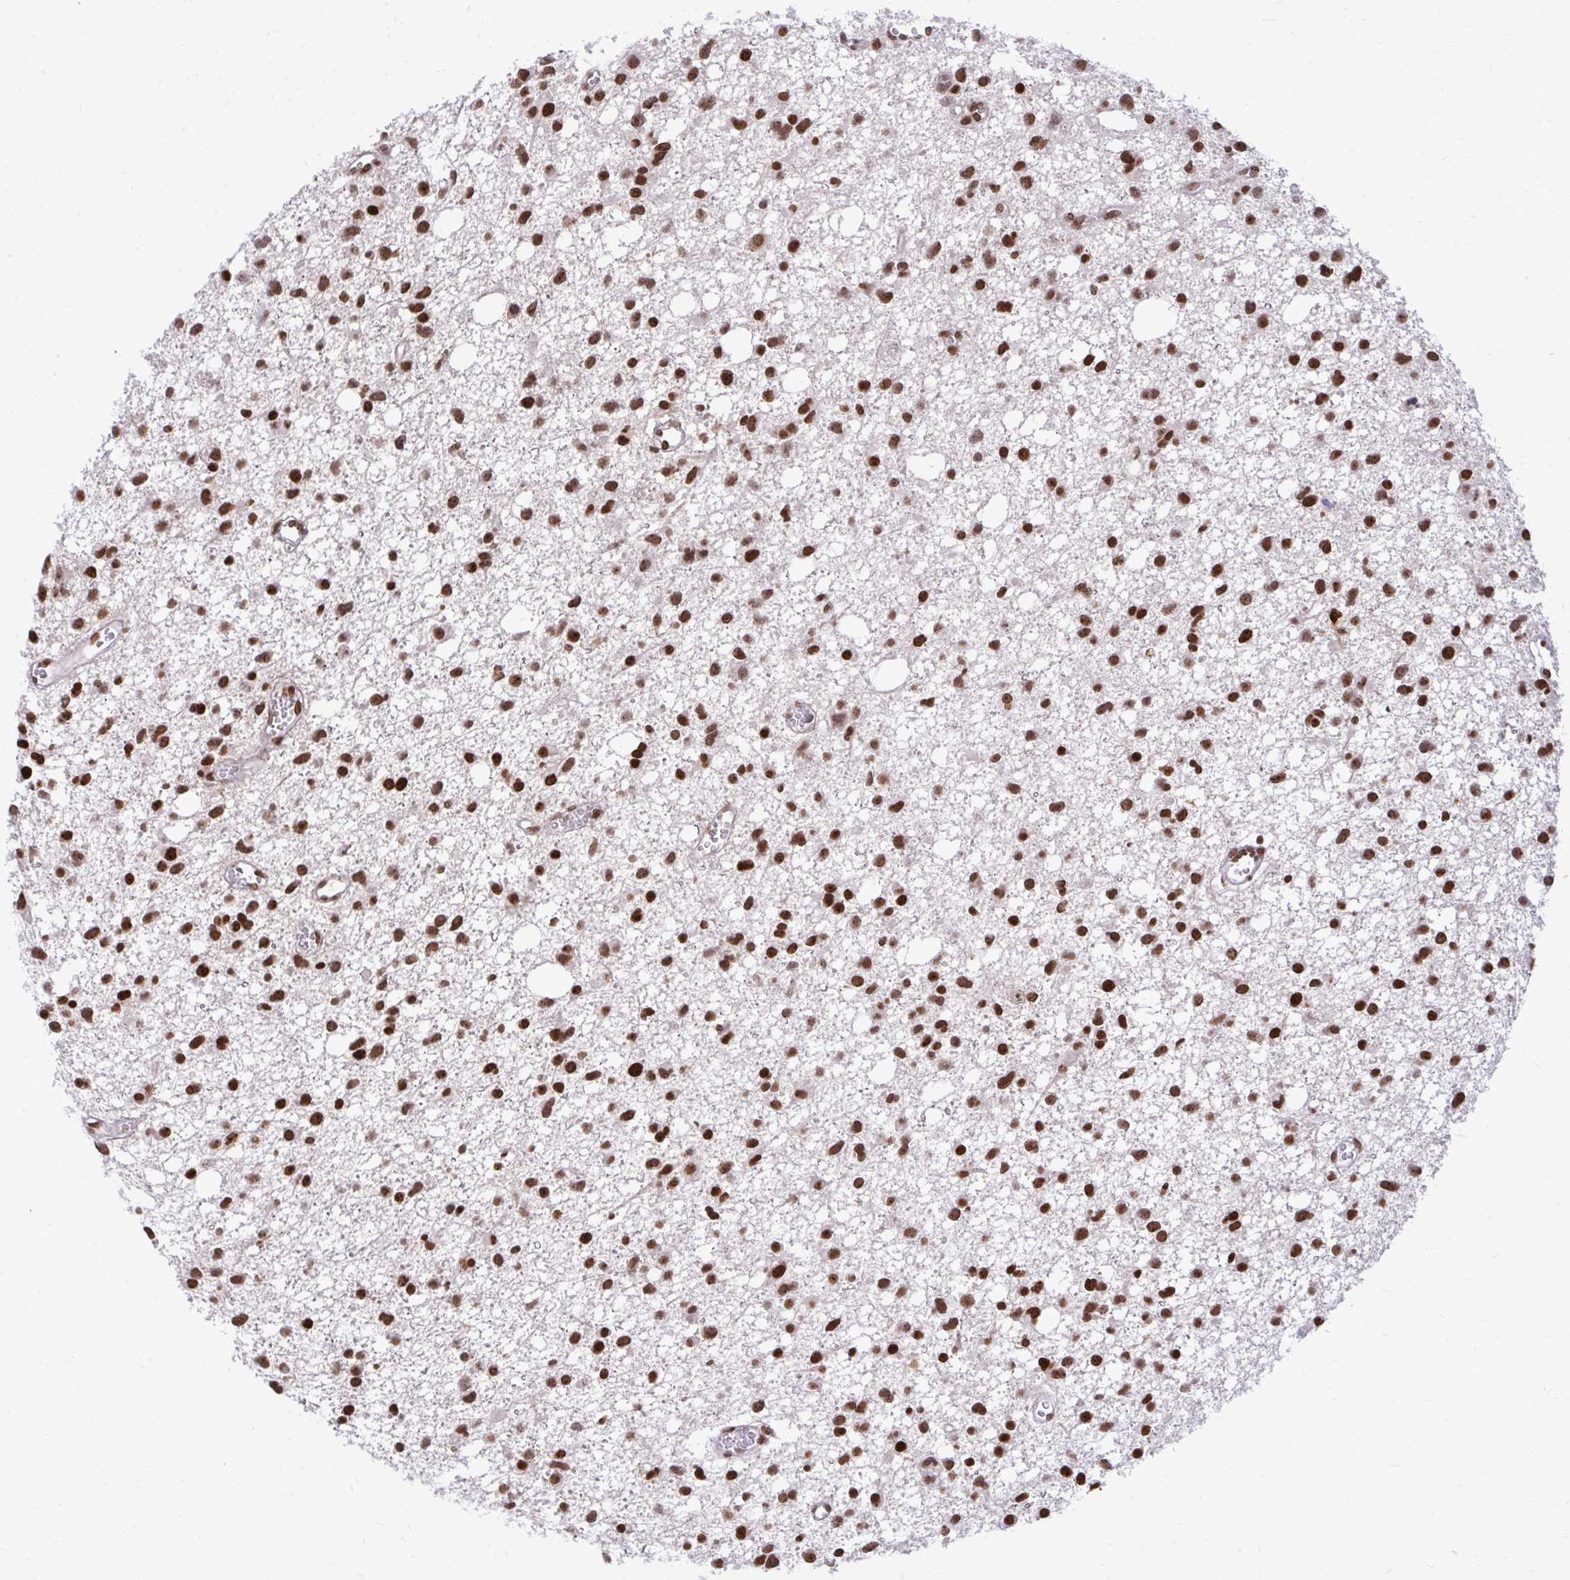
{"staining": {"intensity": "strong", "quantity": ">75%", "location": "nuclear"}, "tissue": "glioma", "cell_type": "Tumor cells", "image_type": "cancer", "snomed": [{"axis": "morphology", "description": "Glioma, malignant, High grade"}, {"axis": "topography", "description": "Brain"}], "caption": "Glioma stained for a protein (brown) shows strong nuclear positive expression in about >75% of tumor cells.", "gene": "CDYL", "patient": {"sex": "male", "age": 23}}